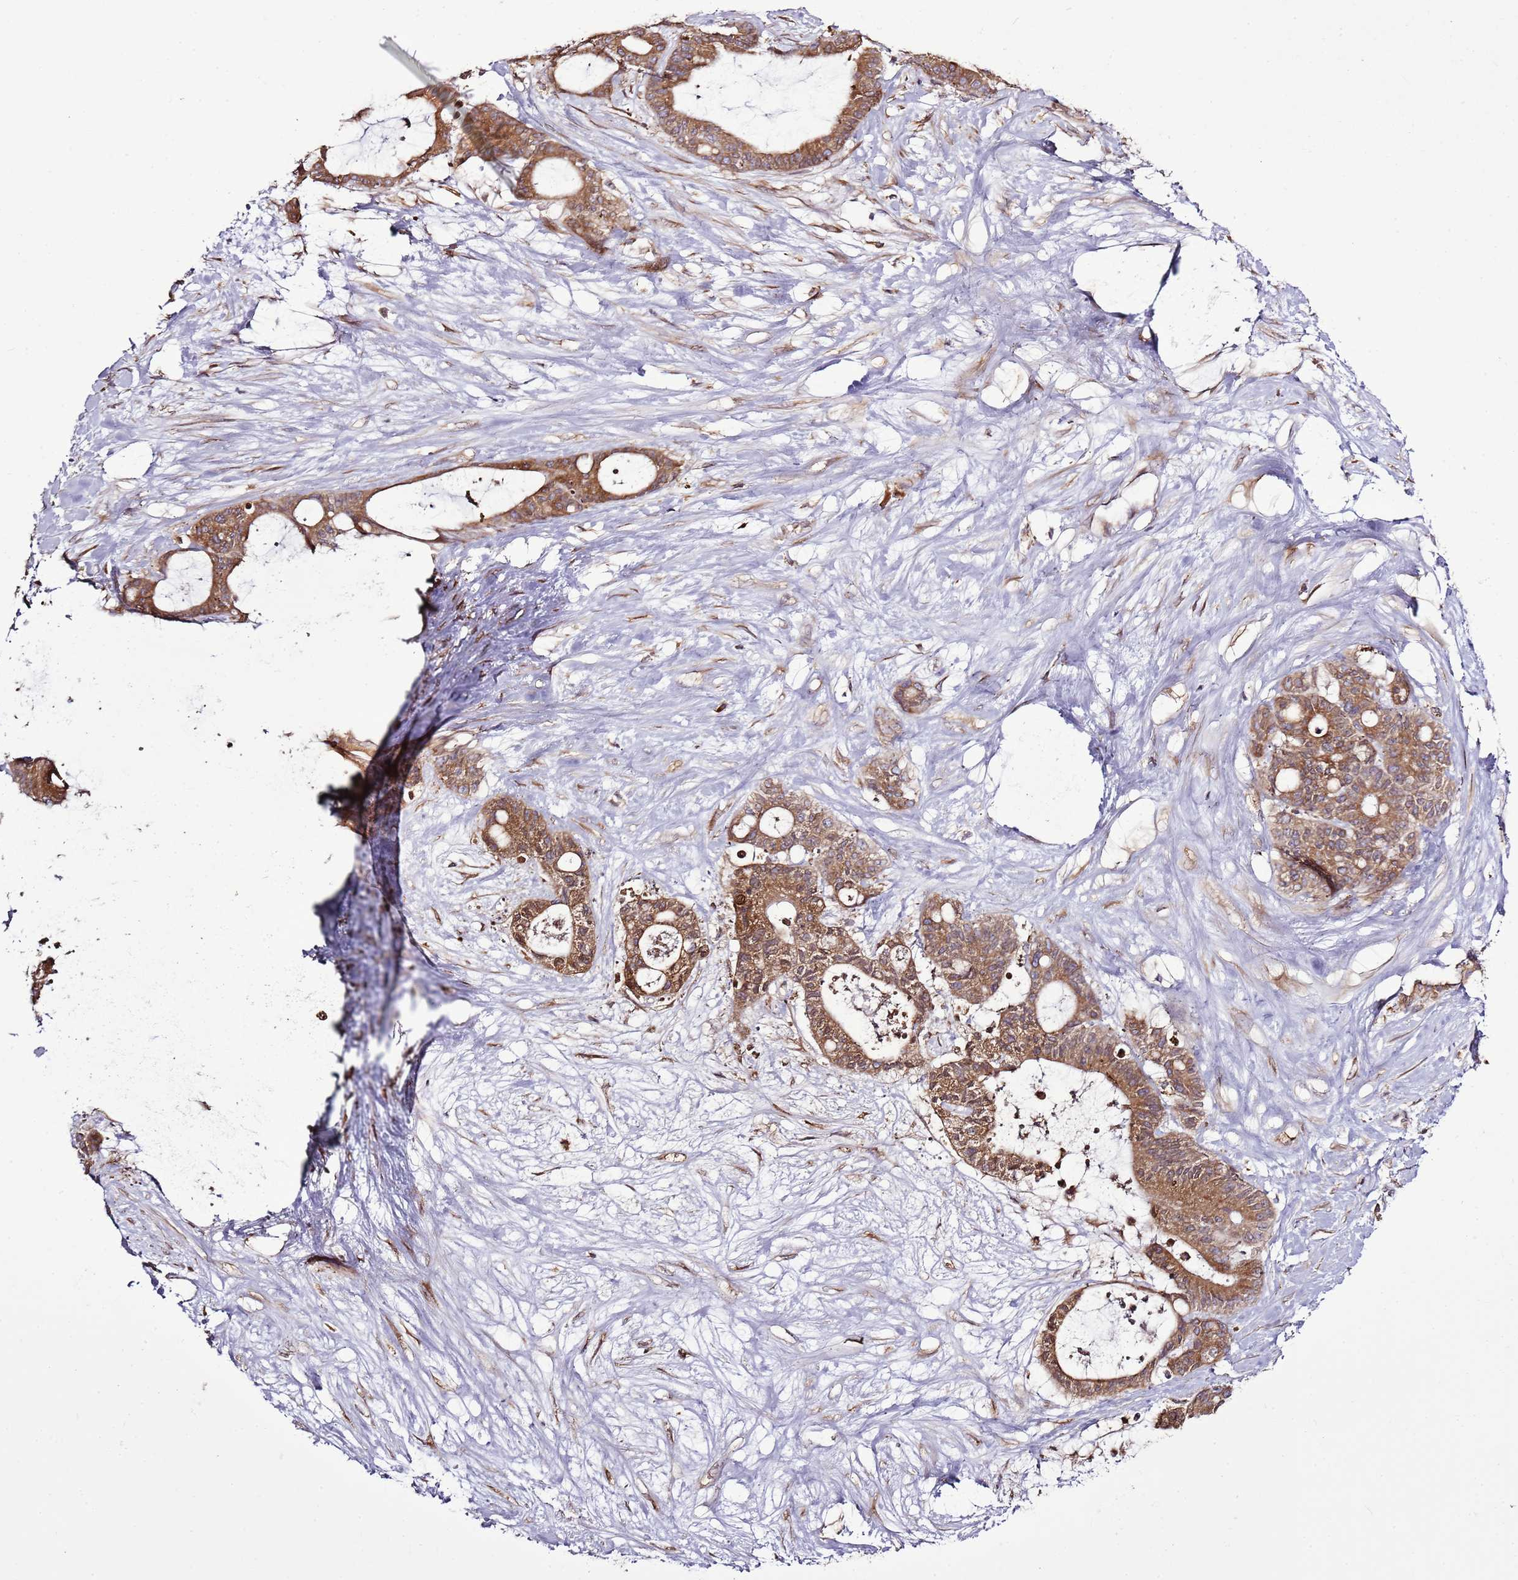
{"staining": {"intensity": "moderate", "quantity": ">75%", "location": "cytoplasmic/membranous"}, "tissue": "liver cancer", "cell_type": "Tumor cells", "image_type": "cancer", "snomed": [{"axis": "morphology", "description": "Normal tissue, NOS"}, {"axis": "morphology", "description": "Cholangiocarcinoma"}, {"axis": "topography", "description": "Liver"}, {"axis": "topography", "description": "Peripheral nerve tissue"}], "caption": "This is an image of immunohistochemistry (IHC) staining of liver cancer (cholangiocarcinoma), which shows moderate staining in the cytoplasmic/membranous of tumor cells.", "gene": "TMED10", "patient": {"sex": "female", "age": 73}}